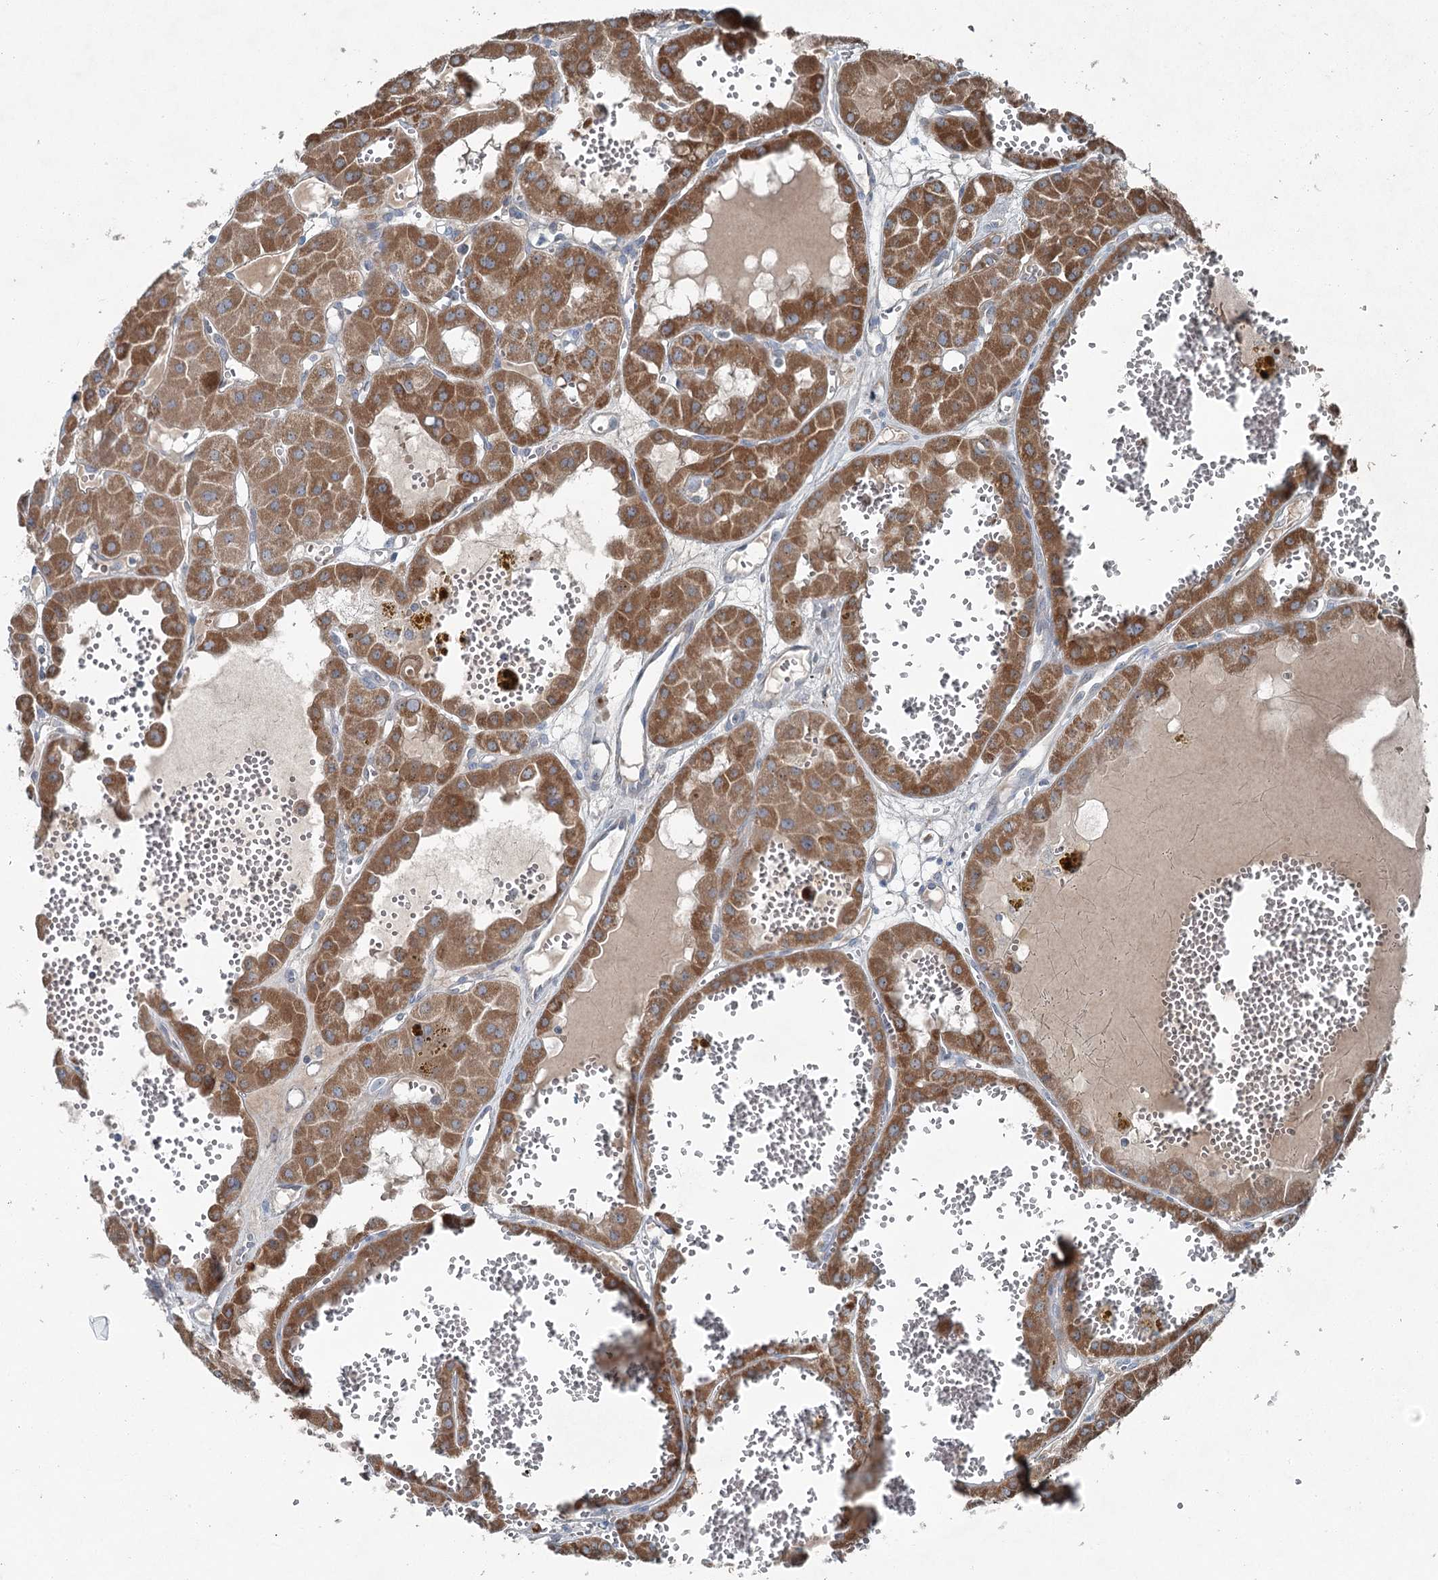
{"staining": {"intensity": "moderate", "quantity": ">75%", "location": "cytoplasmic/membranous"}, "tissue": "renal cancer", "cell_type": "Tumor cells", "image_type": "cancer", "snomed": [{"axis": "morphology", "description": "Carcinoma, NOS"}, {"axis": "topography", "description": "Kidney"}], "caption": "Renal cancer stained with a protein marker displays moderate staining in tumor cells.", "gene": "CHCHD5", "patient": {"sex": "female", "age": 75}}